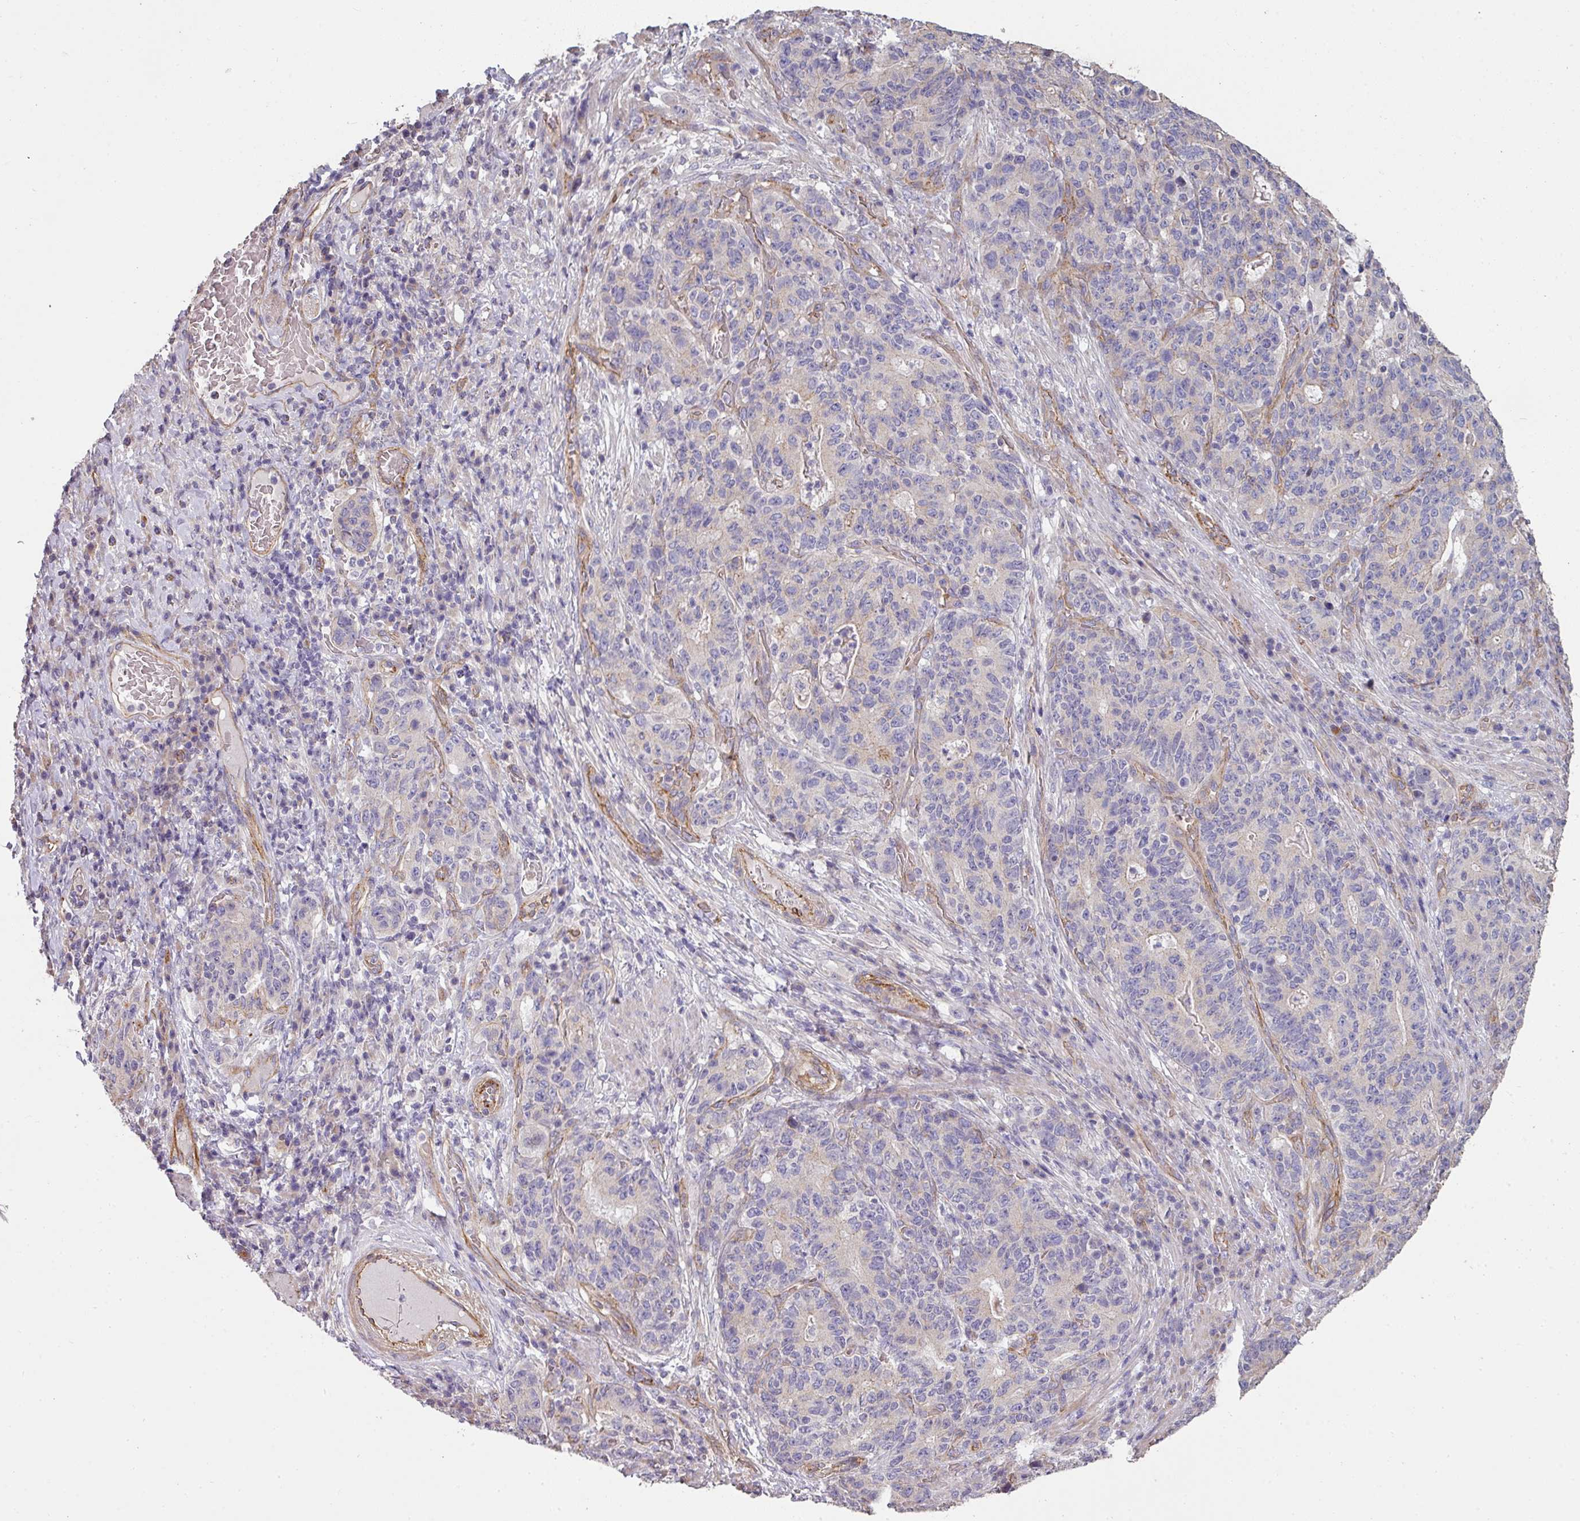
{"staining": {"intensity": "negative", "quantity": "none", "location": "none"}, "tissue": "stomach cancer", "cell_type": "Tumor cells", "image_type": "cancer", "snomed": [{"axis": "morphology", "description": "Normal tissue, NOS"}, {"axis": "morphology", "description": "Adenocarcinoma, NOS"}, {"axis": "topography", "description": "Stomach"}], "caption": "Immunohistochemistry of stomach cancer (adenocarcinoma) reveals no positivity in tumor cells.", "gene": "PCDH1", "patient": {"sex": "female", "age": 64}}